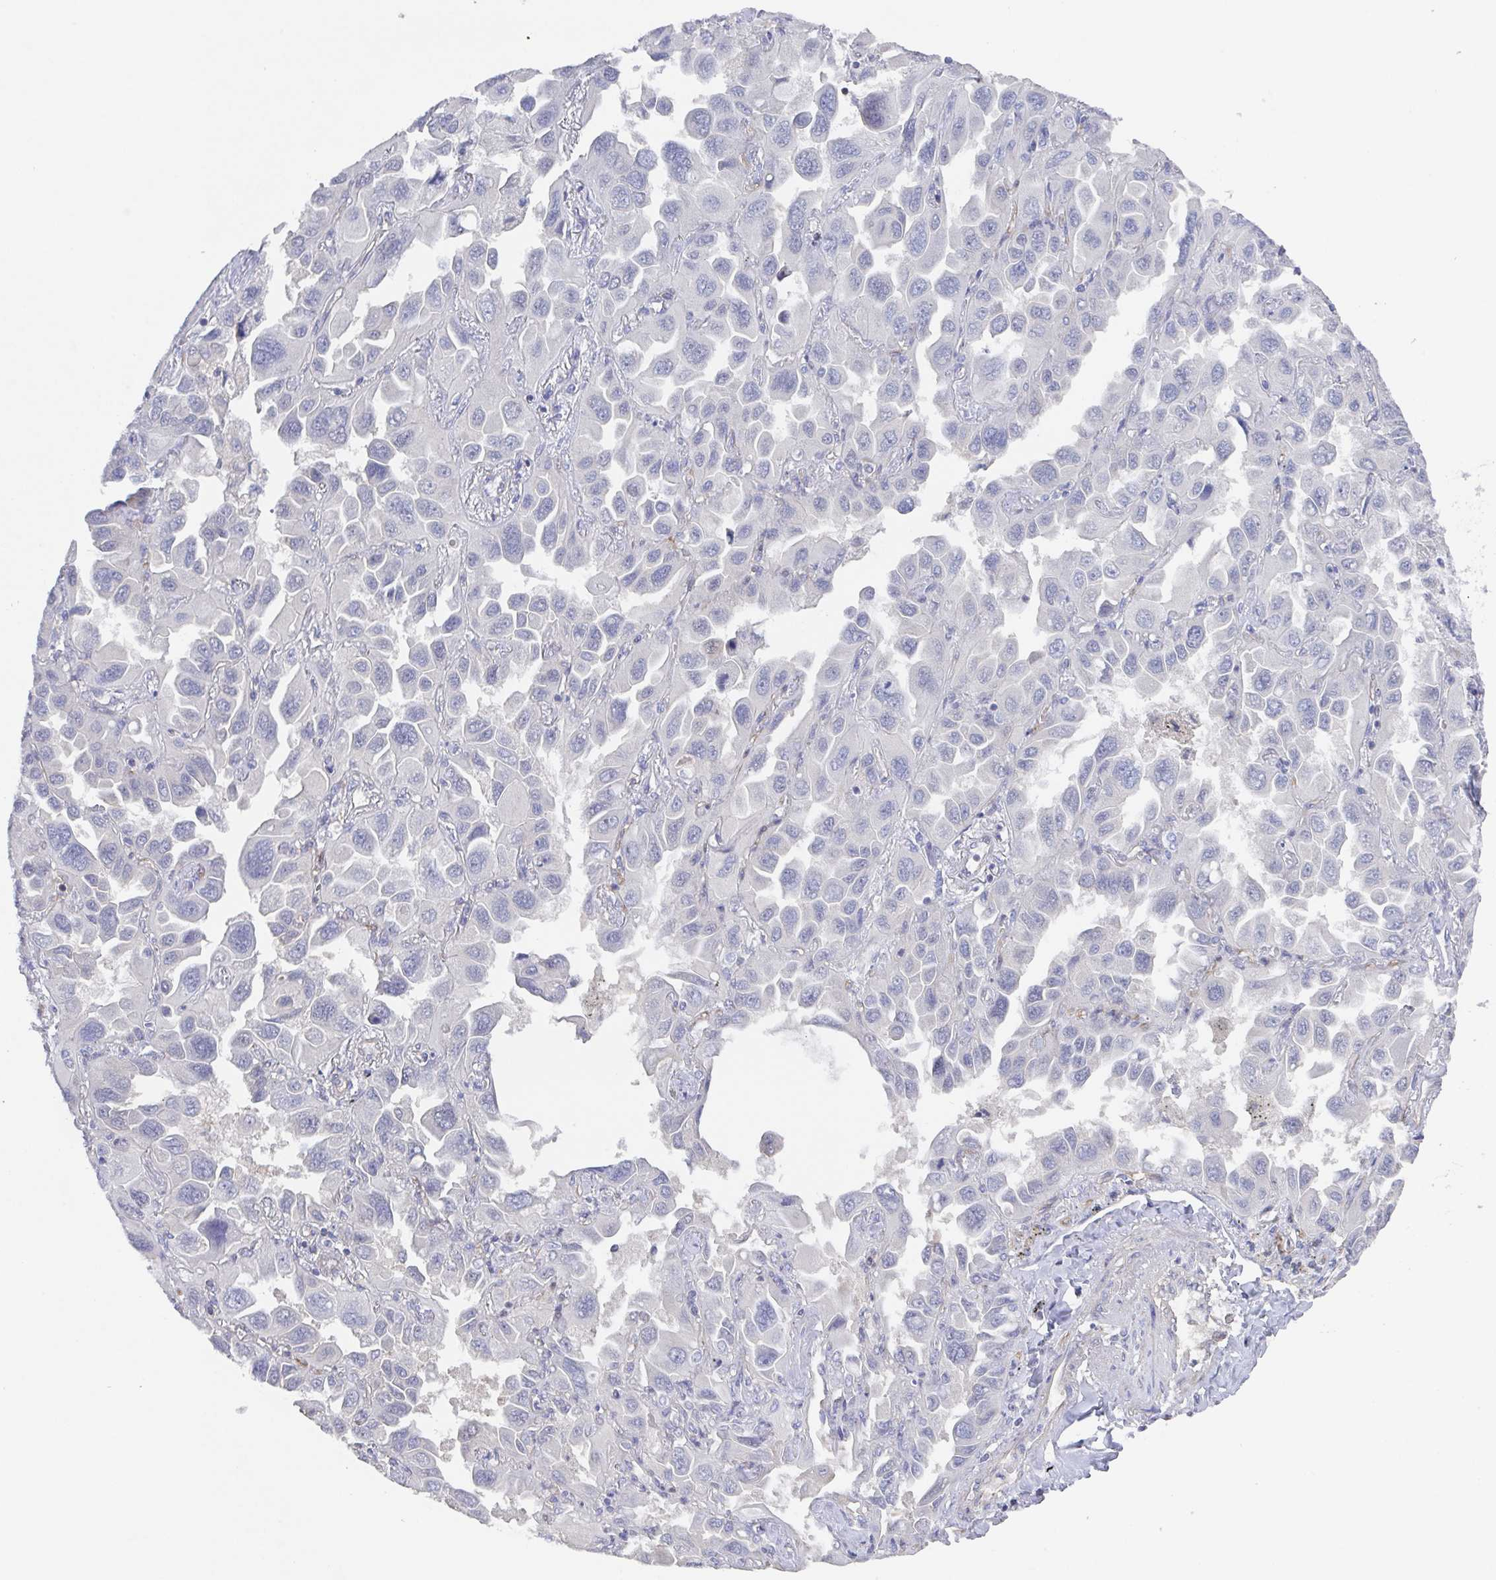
{"staining": {"intensity": "negative", "quantity": "none", "location": "none"}, "tissue": "lung cancer", "cell_type": "Tumor cells", "image_type": "cancer", "snomed": [{"axis": "morphology", "description": "Adenocarcinoma, NOS"}, {"axis": "topography", "description": "Lung"}], "caption": "Histopathology image shows no protein expression in tumor cells of lung cancer (adenocarcinoma) tissue.", "gene": "AGFG2", "patient": {"sex": "male", "age": 64}}